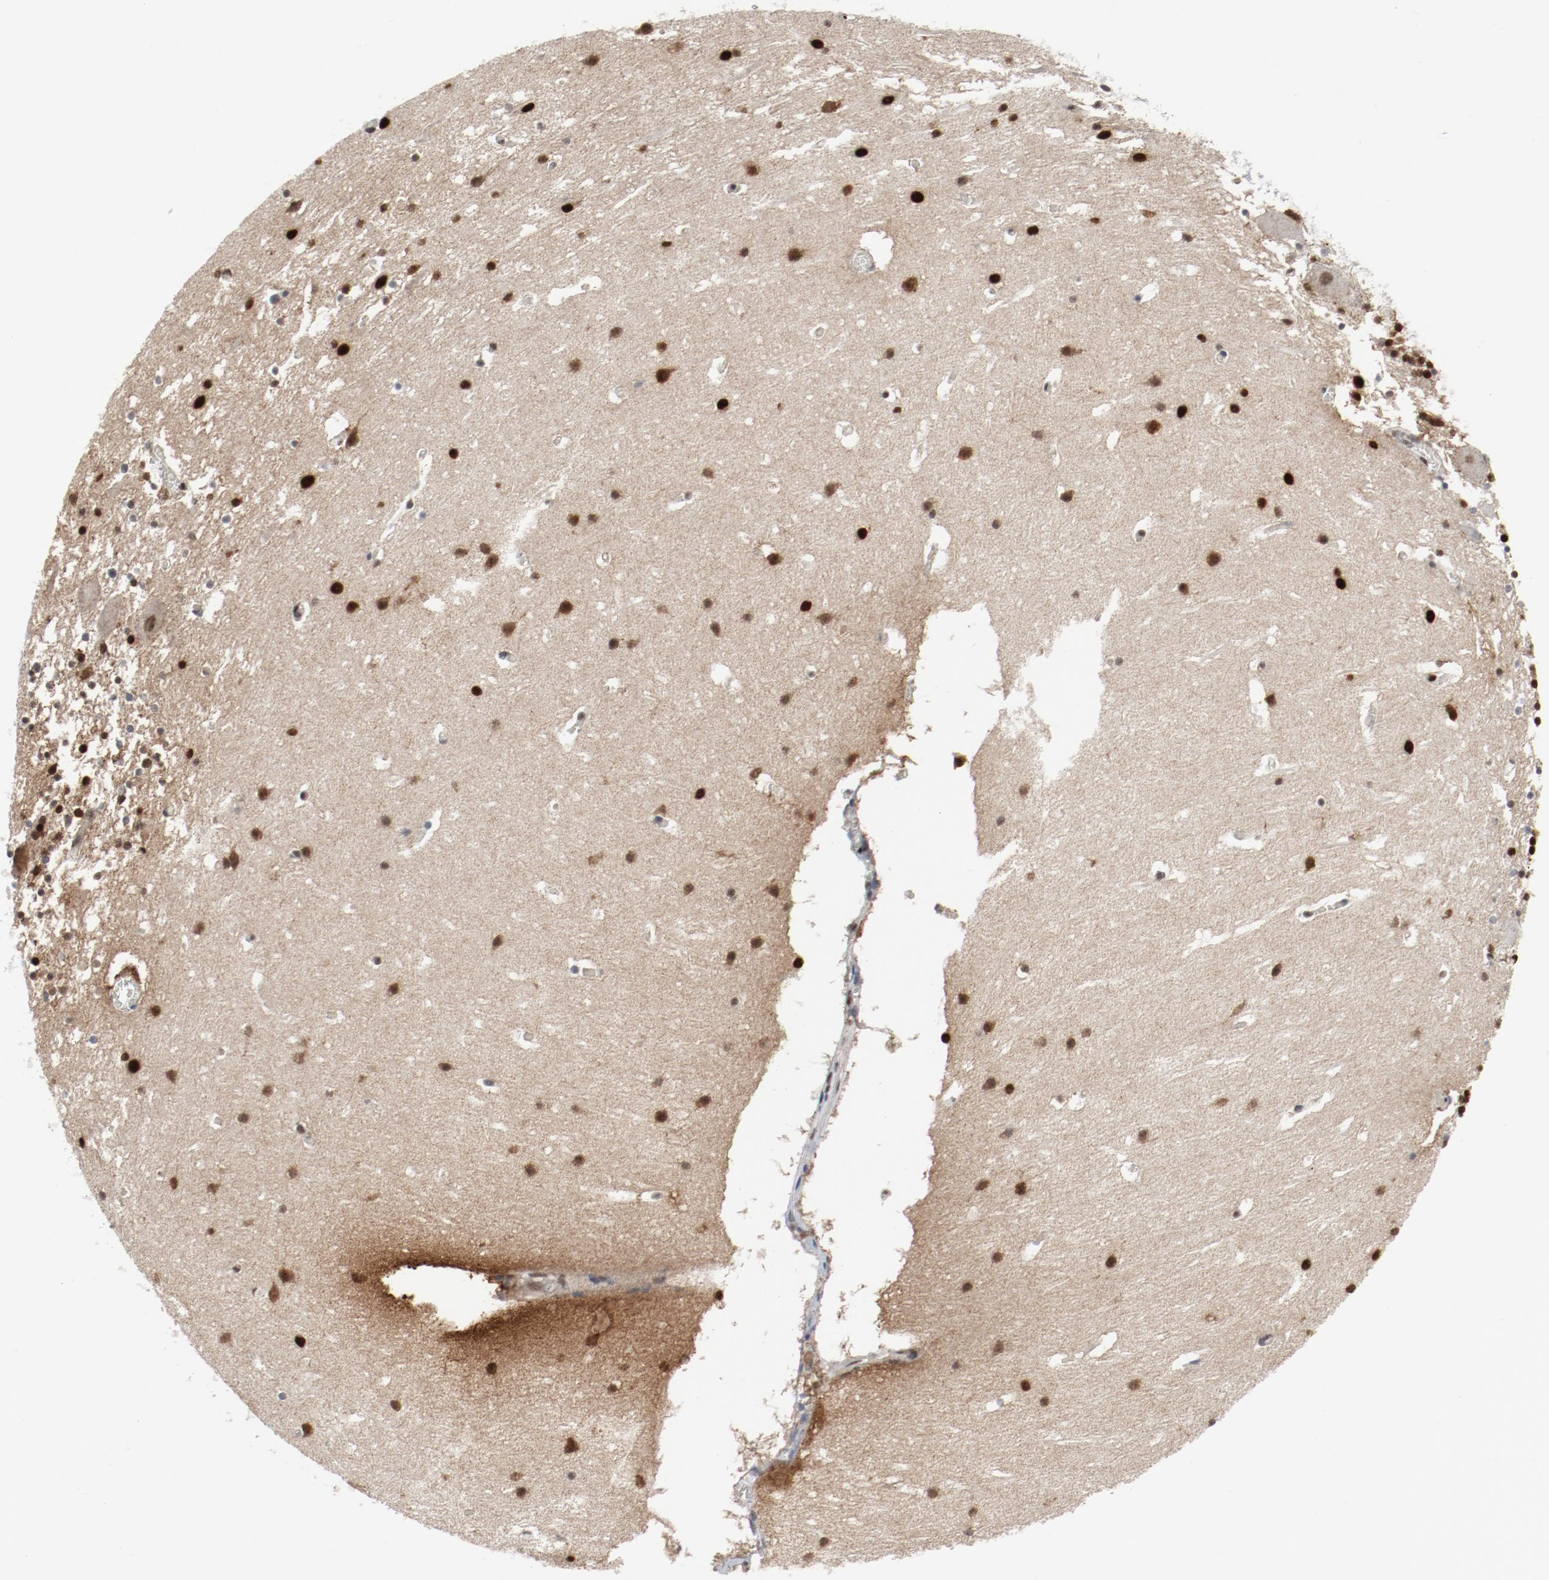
{"staining": {"intensity": "strong", "quantity": ">75%", "location": "nuclear"}, "tissue": "cerebellum", "cell_type": "Cells in granular layer", "image_type": "normal", "snomed": [{"axis": "morphology", "description": "Normal tissue, NOS"}, {"axis": "topography", "description": "Cerebellum"}], "caption": "Cells in granular layer reveal strong nuclear staining in approximately >75% of cells in benign cerebellum. The protein of interest is shown in brown color, while the nuclei are stained blue.", "gene": "JMJD6", "patient": {"sex": "male", "age": 45}}